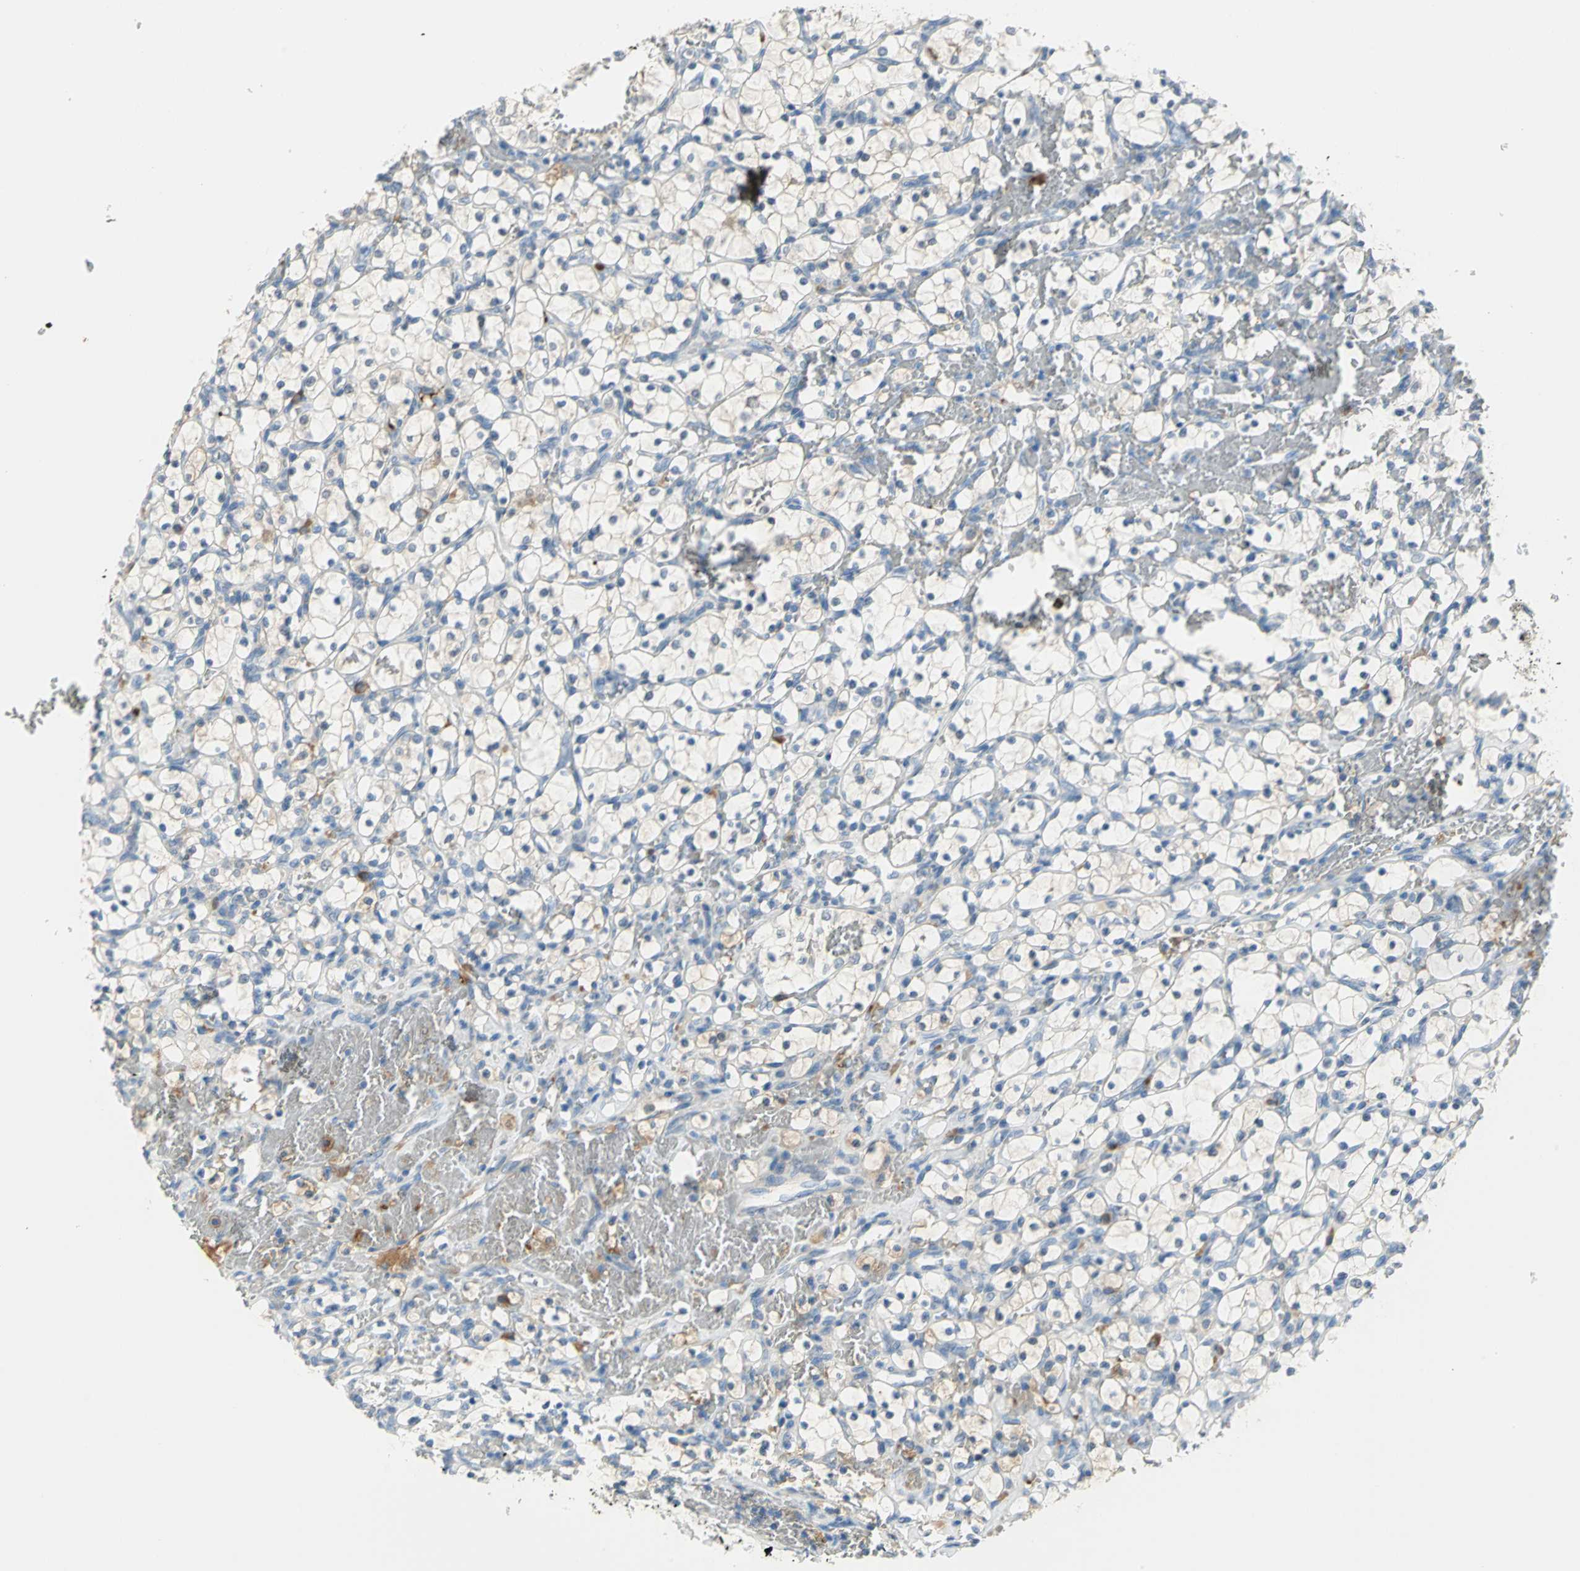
{"staining": {"intensity": "weak", "quantity": "<25%", "location": "cytoplasmic/membranous"}, "tissue": "renal cancer", "cell_type": "Tumor cells", "image_type": "cancer", "snomed": [{"axis": "morphology", "description": "Adenocarcinoma, NOS"}, {"axis": "topography", "description": "Kidney"}], "caption": "Tumor cells show no significant protein expression in adenocarcinoma (renal).", "gene": "ZIC1", "patient": {"sex": "female", "age": 69}}